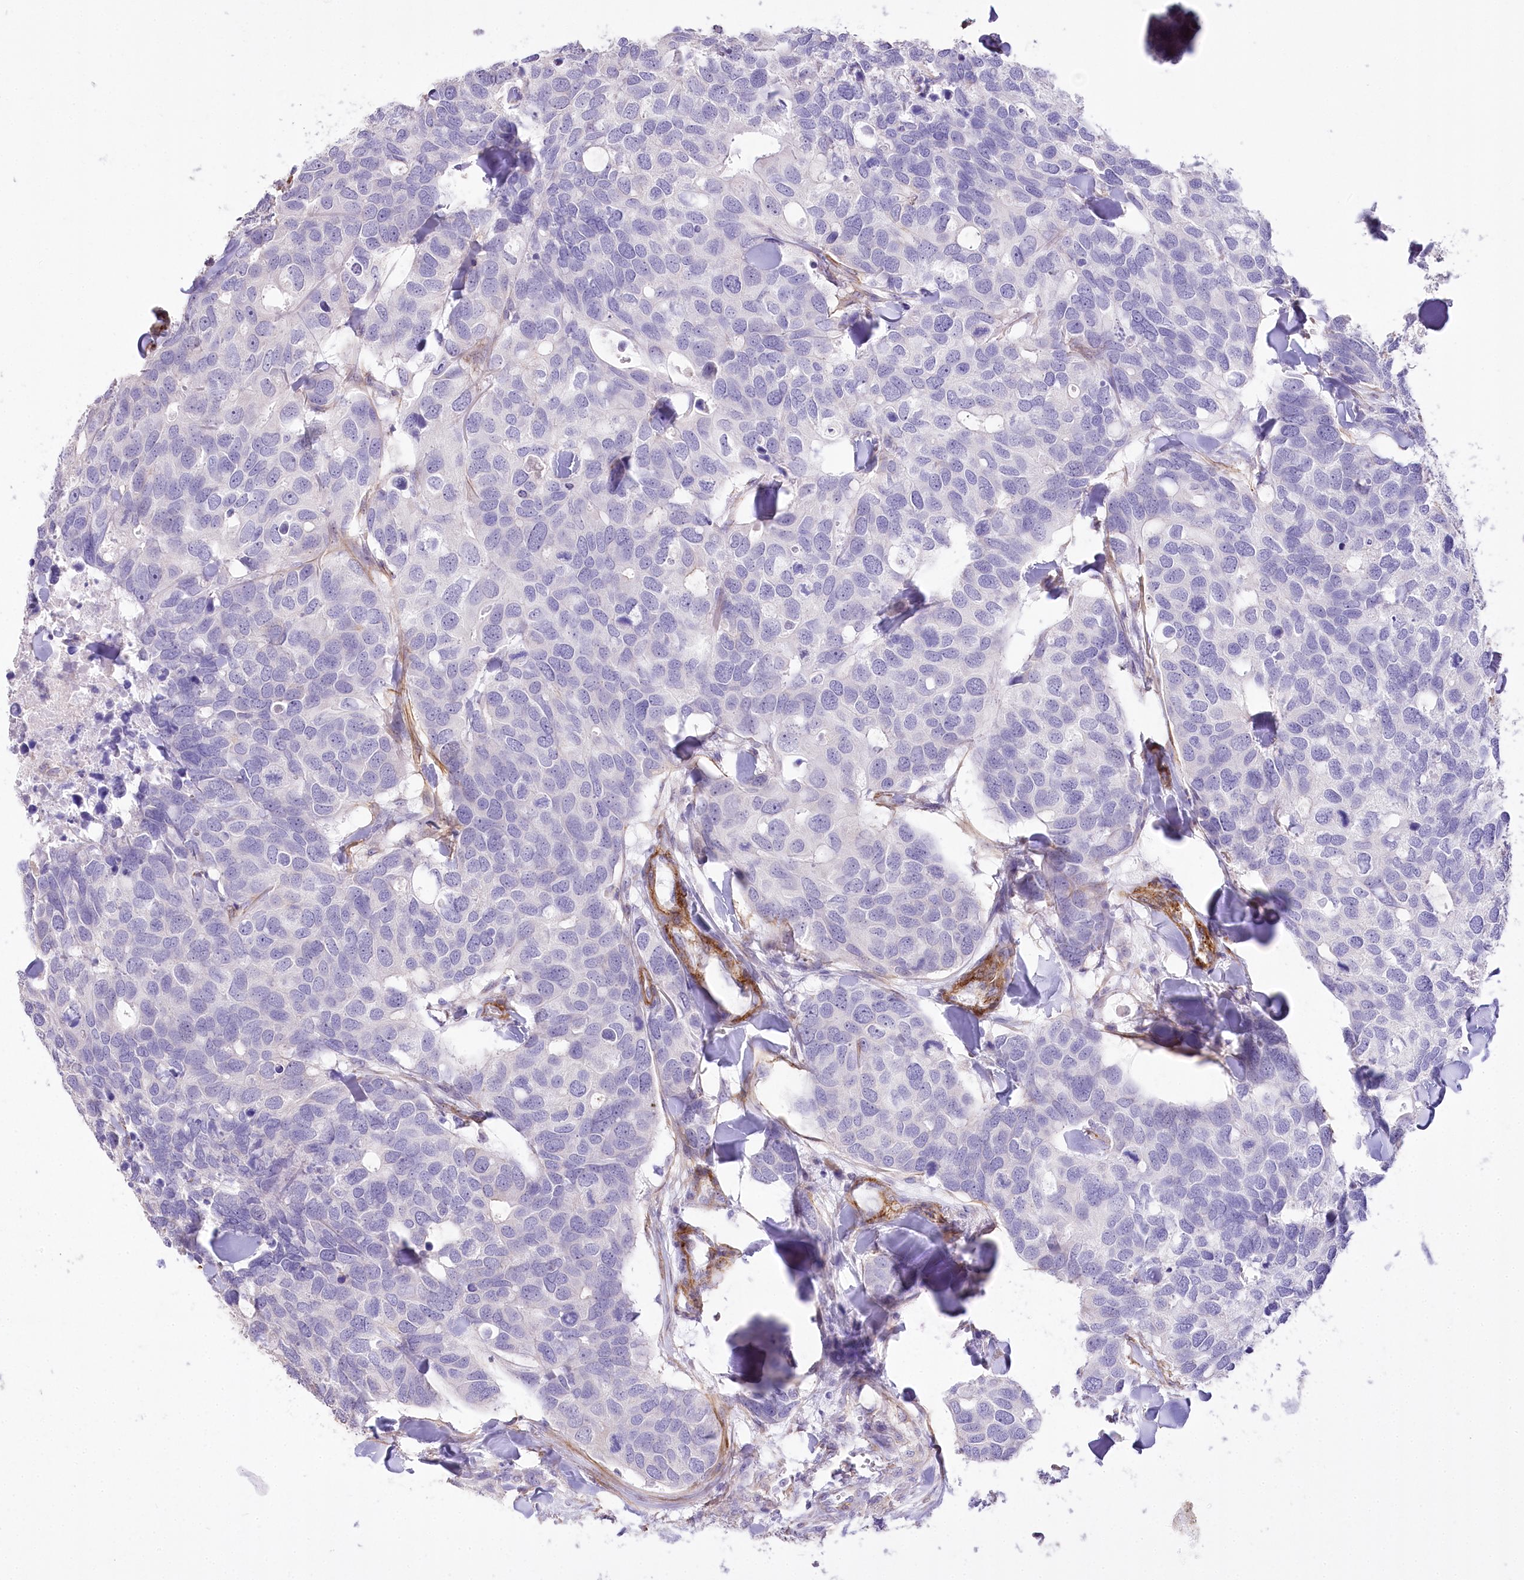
{"staining": {"intensity": "negative", "quantity": "none", "location": "none"}, "tissue": "breast cancer", "cell_type": "Tumor cells", "image_type": "cancer", "snomed": [{"axis": "morphology", "description": "Duct carcinoma"}, {"axis": "topography", "description": "Breast"}], "caption": "Protein analysis of breast invasive ductal carcinoma exhibits no significant positivity in tumor cells.", "gene": "SYNPO2", "patient": {"sex": "female", "age": 83}}